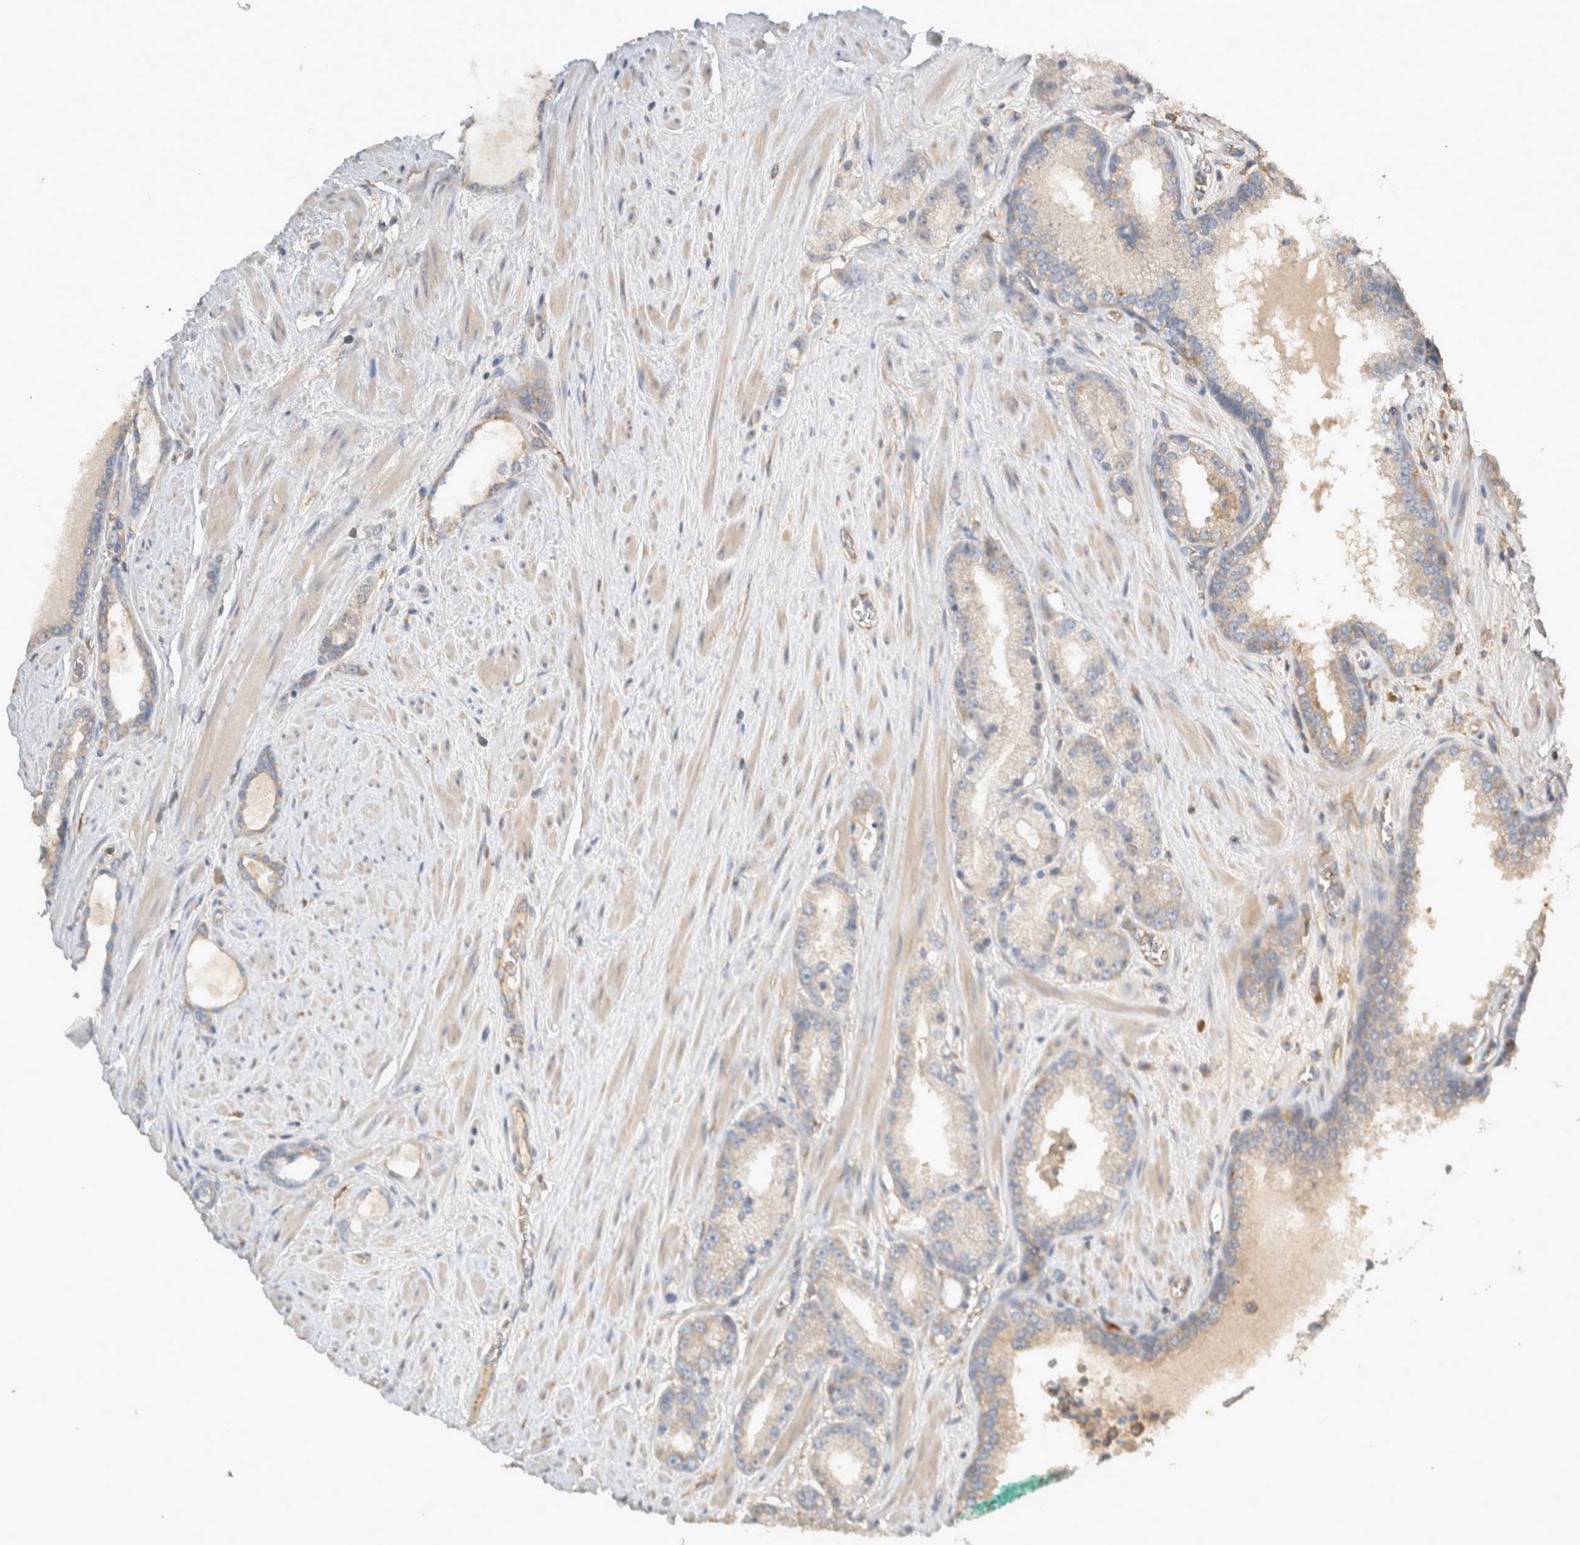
{"staining": {"intensity": "weak", "quantity": "<25%", "location": "cytoplasmic/membranous"}, "tissue": "prostate cancer", "cell_type": "Tumor cells", "image_type": "cancer", "snomed": [{"axis": "morphology", "description": "Adenocarcinoma, Low grade"}, {"axis": "topography", "description": "Prostate"}], "caption": "This is a histopathology image of immunohistochemistry (IHC) staining of prostate low-grade adenocarcinoma, which shows no positivity in tumor cells.", "gene": "EIF4G3", "patient": {"sex": "male", "age": 62}}